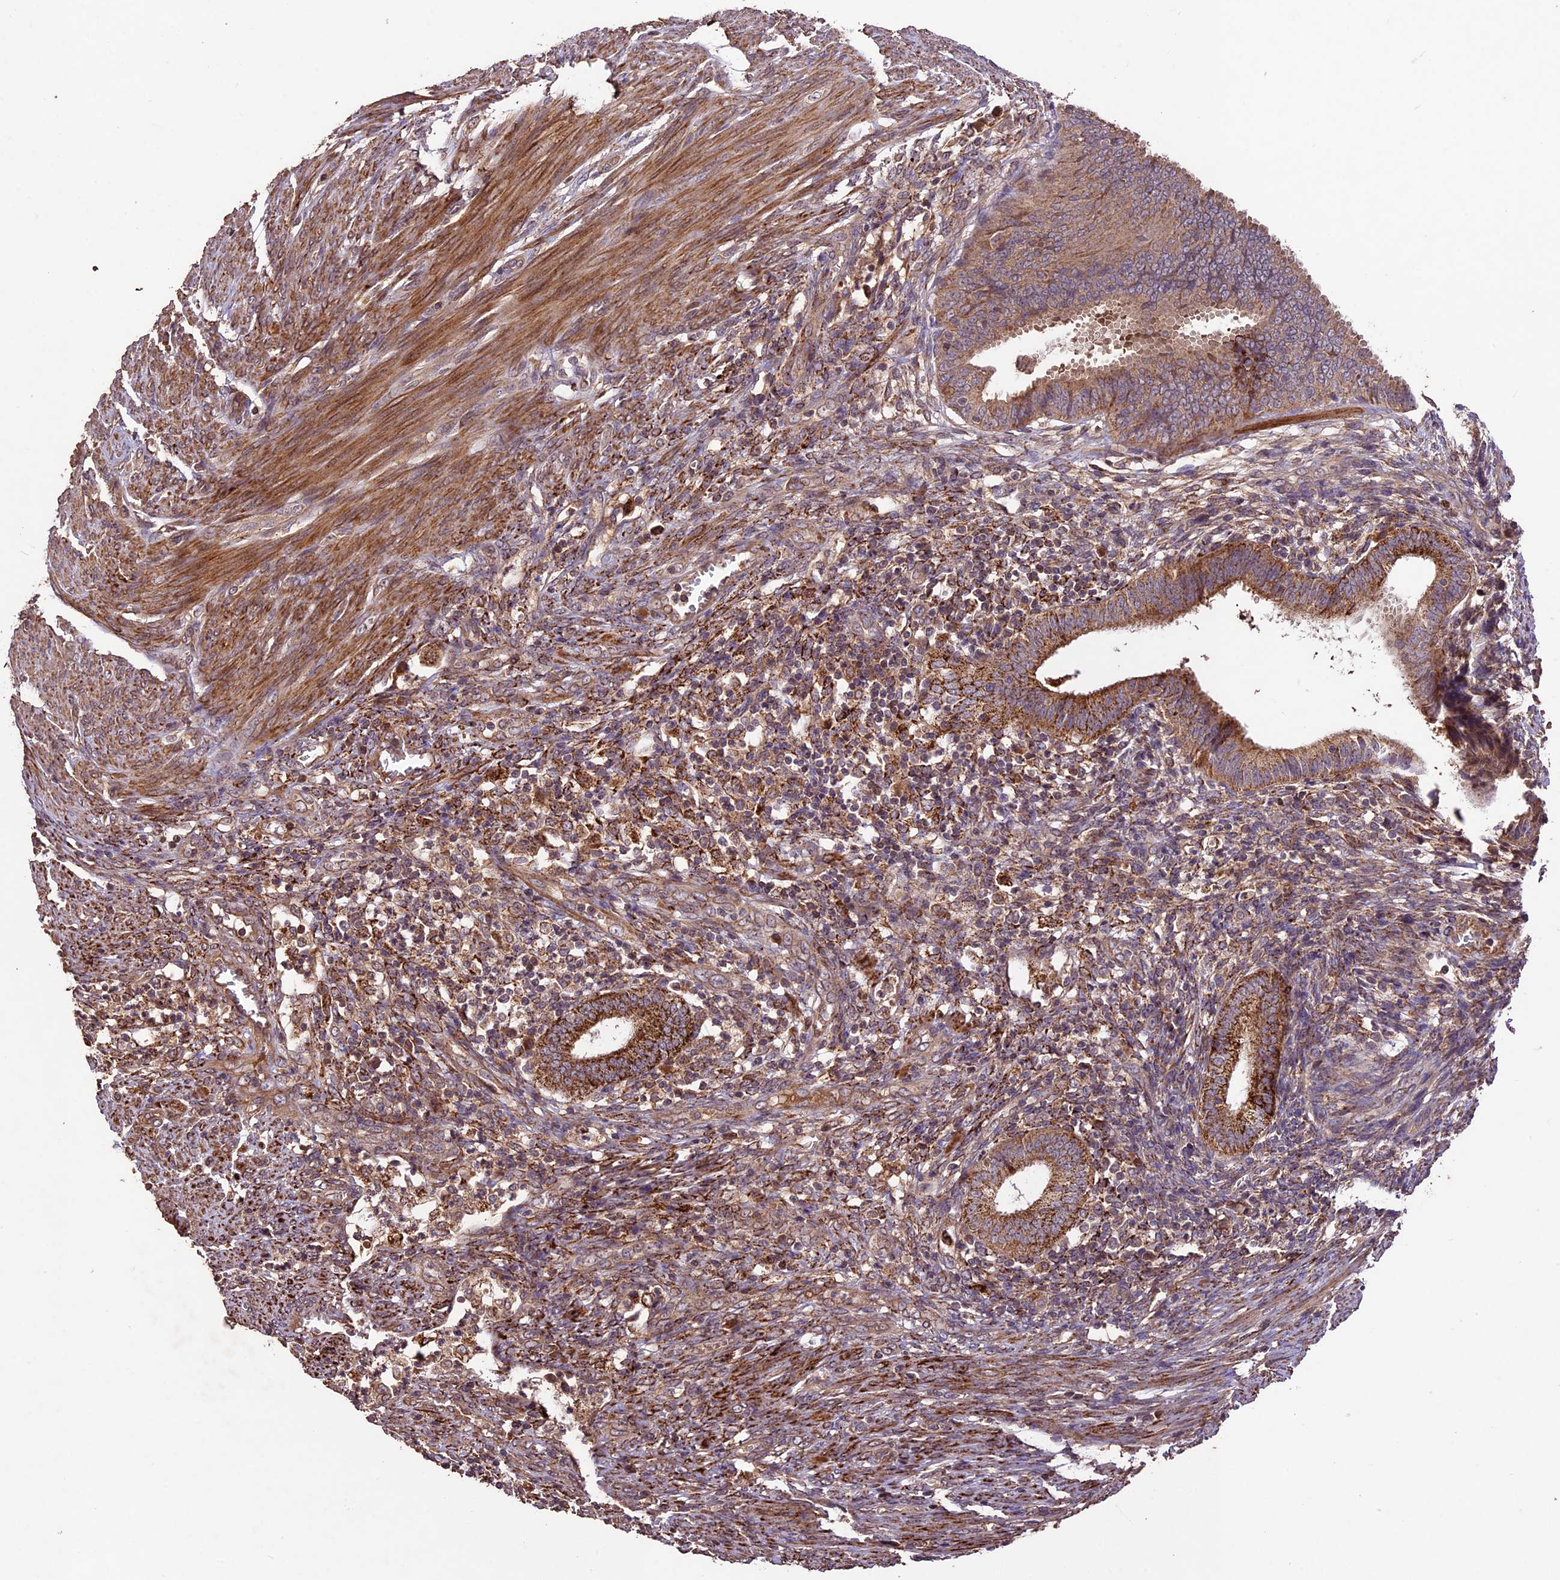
{"staining": {"intensity": "moderate", "quantity": ">75%", "location": "cytoplasmic/membranous"}, "tissue": "endometrial cancer", "cell_type": "Tumor cells", "image_type": "cancer", "snomed": [{"axis": "morphology", "description": "Adenocarcinoma, NOS"}, {"axis": "topography", "description": "Endometrium"}], "caption": "This is an image of immunohistochemistry staining of adenocarcinoma (endometrial), which shows moderate expression in the cytoplasmic/membranous of tumor cells.", "gene": "CRLF1", "patient": {"sex": "female", "age": 51}}